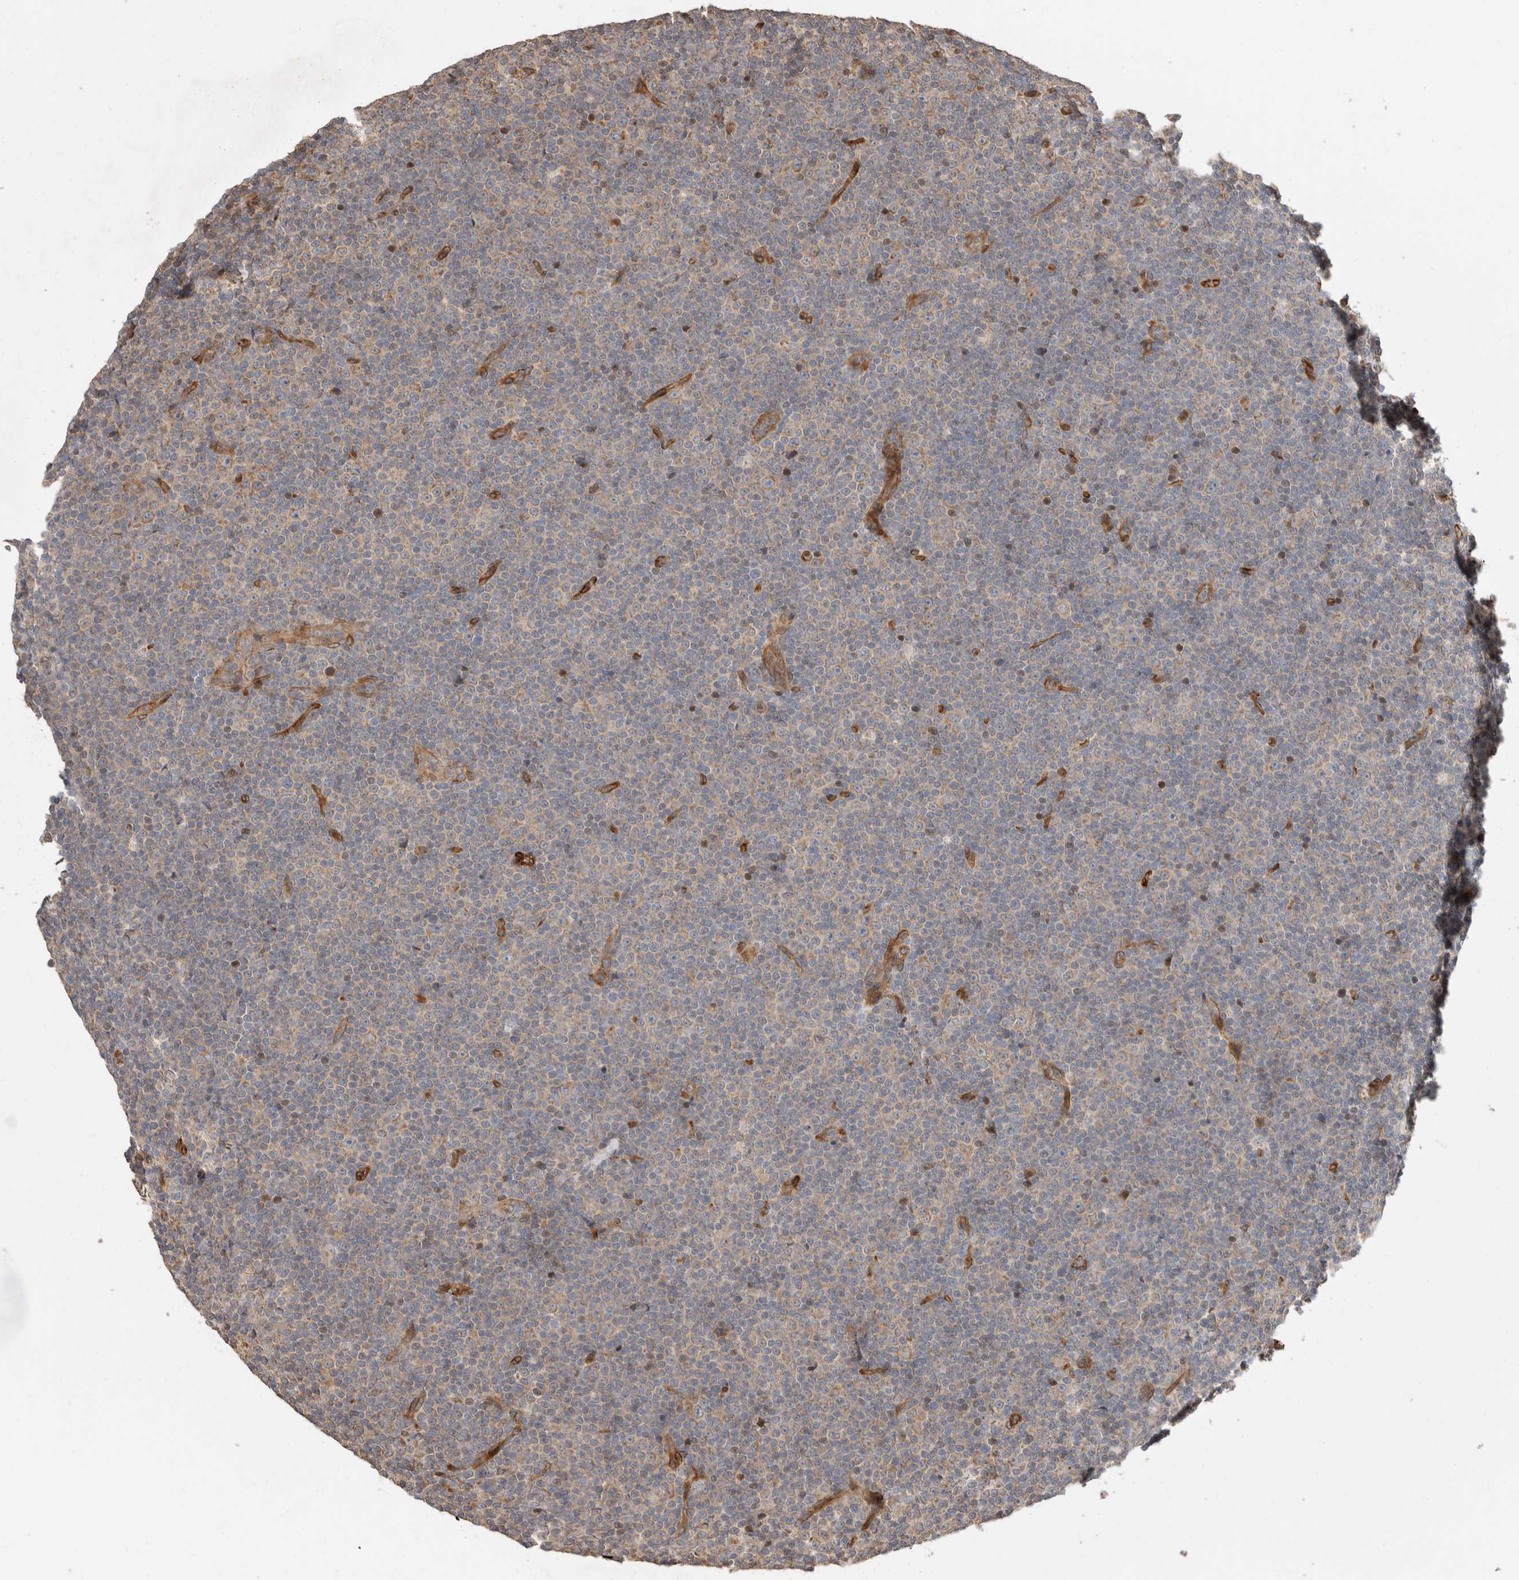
{"staining": {"intensity": "moderate", "quantity": "25%-75%", "location": "cytoplasmic/membranous"}, "tissue": "lymphoma", "cell_type": "Tumor cells", "image_type": "cancer", "snomed": [{"axis": "morphology", "description": "Malignant lymphoma, non-Hodgkin's type, Low grade"}, {"axis": "topography", "description": "Lymph node"}], "caption": "Immunohistochemical staining of human malignant lymphoma, non-Hodgkin's type (low-grade) demonstrates medium levels of moderate cytoplasmic/membranous protein expression in about 25%-75% of tumor cells. (DAB IHC, brown staining for protein, blue staining for nuclei).", "gene": "ERC1", "patient": {"sex": "female", "age": 67}}